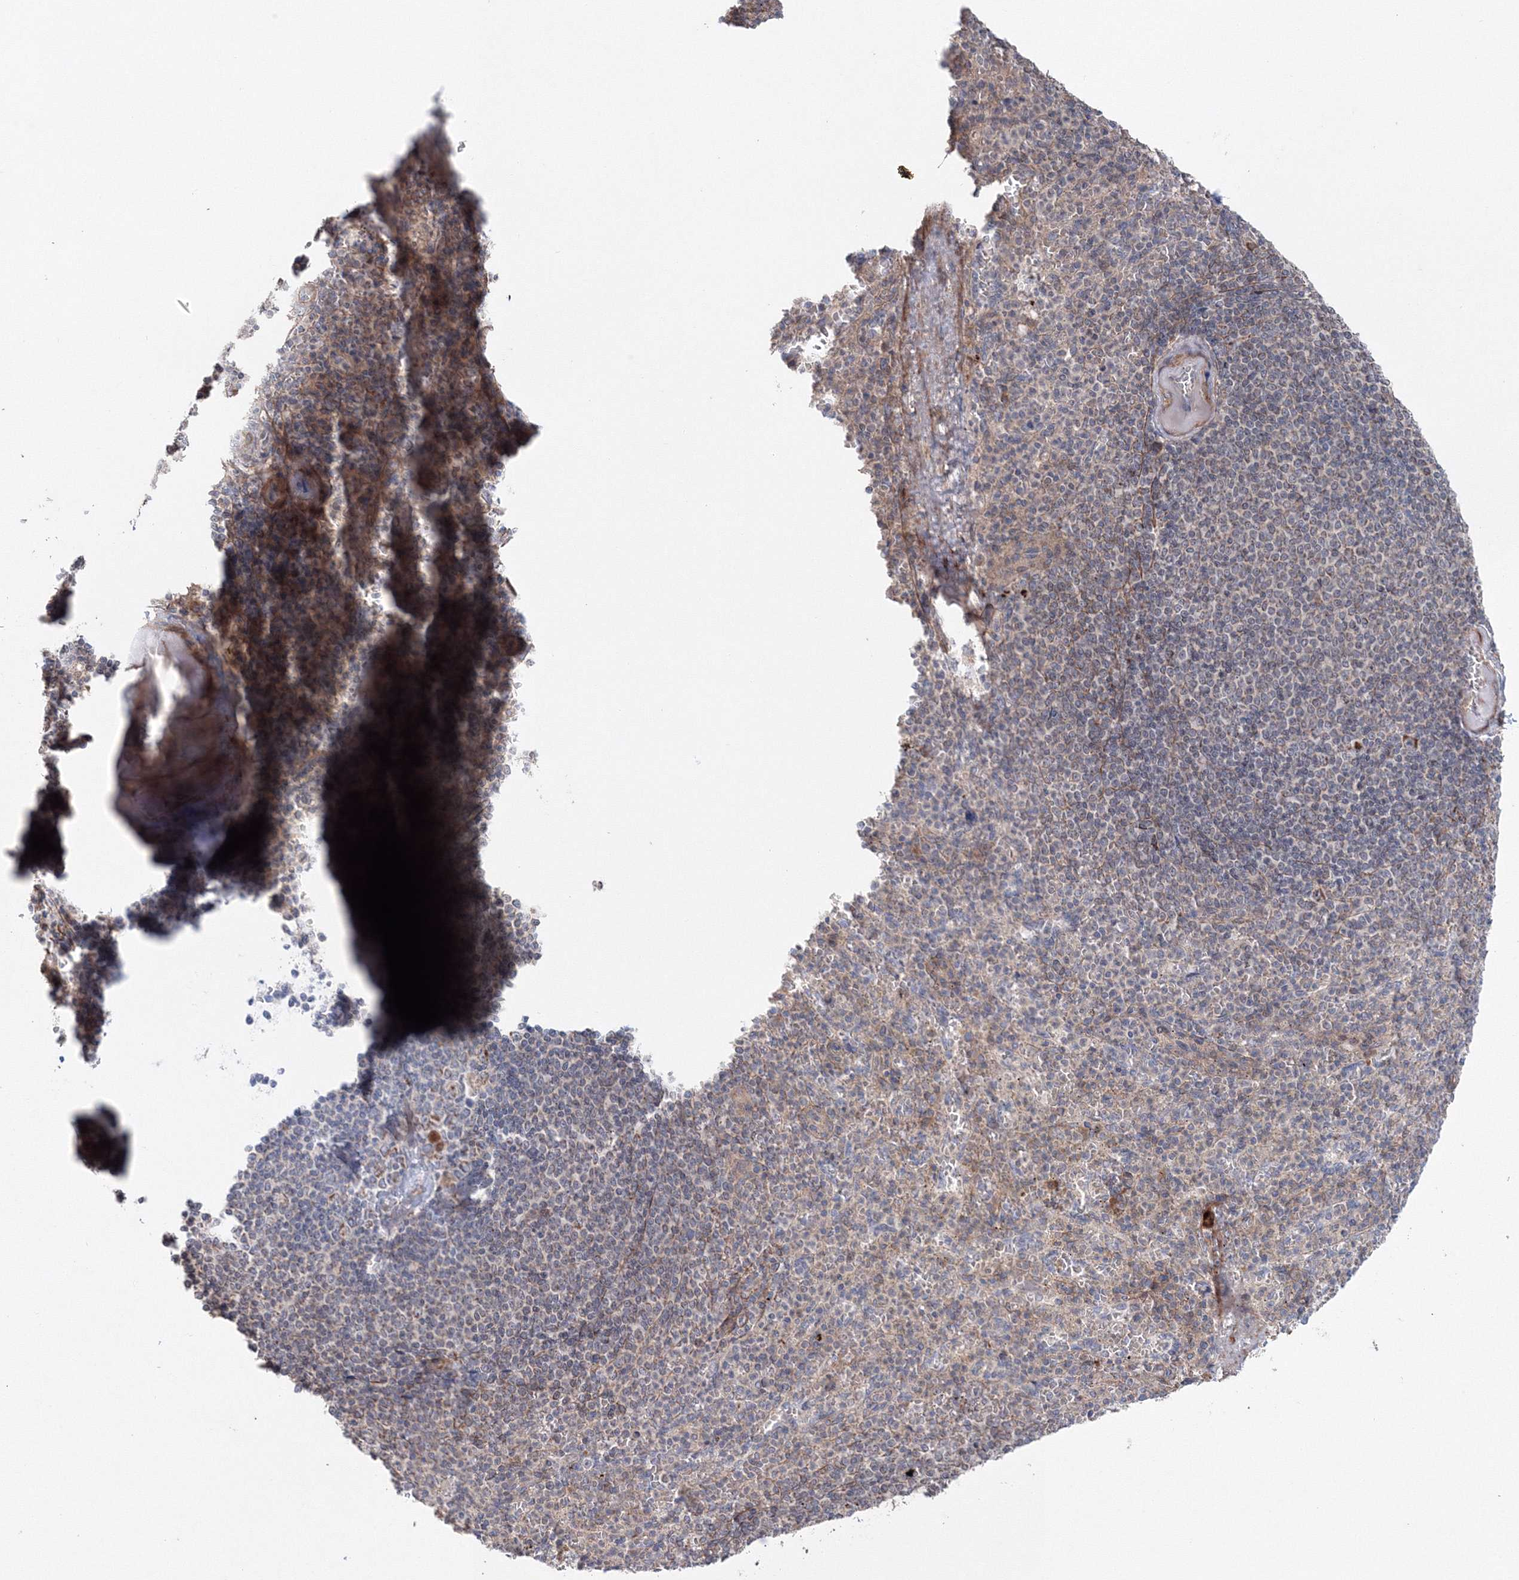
{"staining": {"intensity": "negative", "quantity": "none", "location": "none"}, "tissue": "spleen", "cell_type": "Cells in red pulp", "image_type": "normal", "snomed": [{"axis": "morphology", "description": "Normal tissue, NOS"}, {"axis": "topography", "description": "Spleen"}], "caption": "Protein analysis of benign spleen demonstrates no significant staining in cells in red pulp.", "gene": "NOA1", "patient": {"sex": "female", "age": 74}}